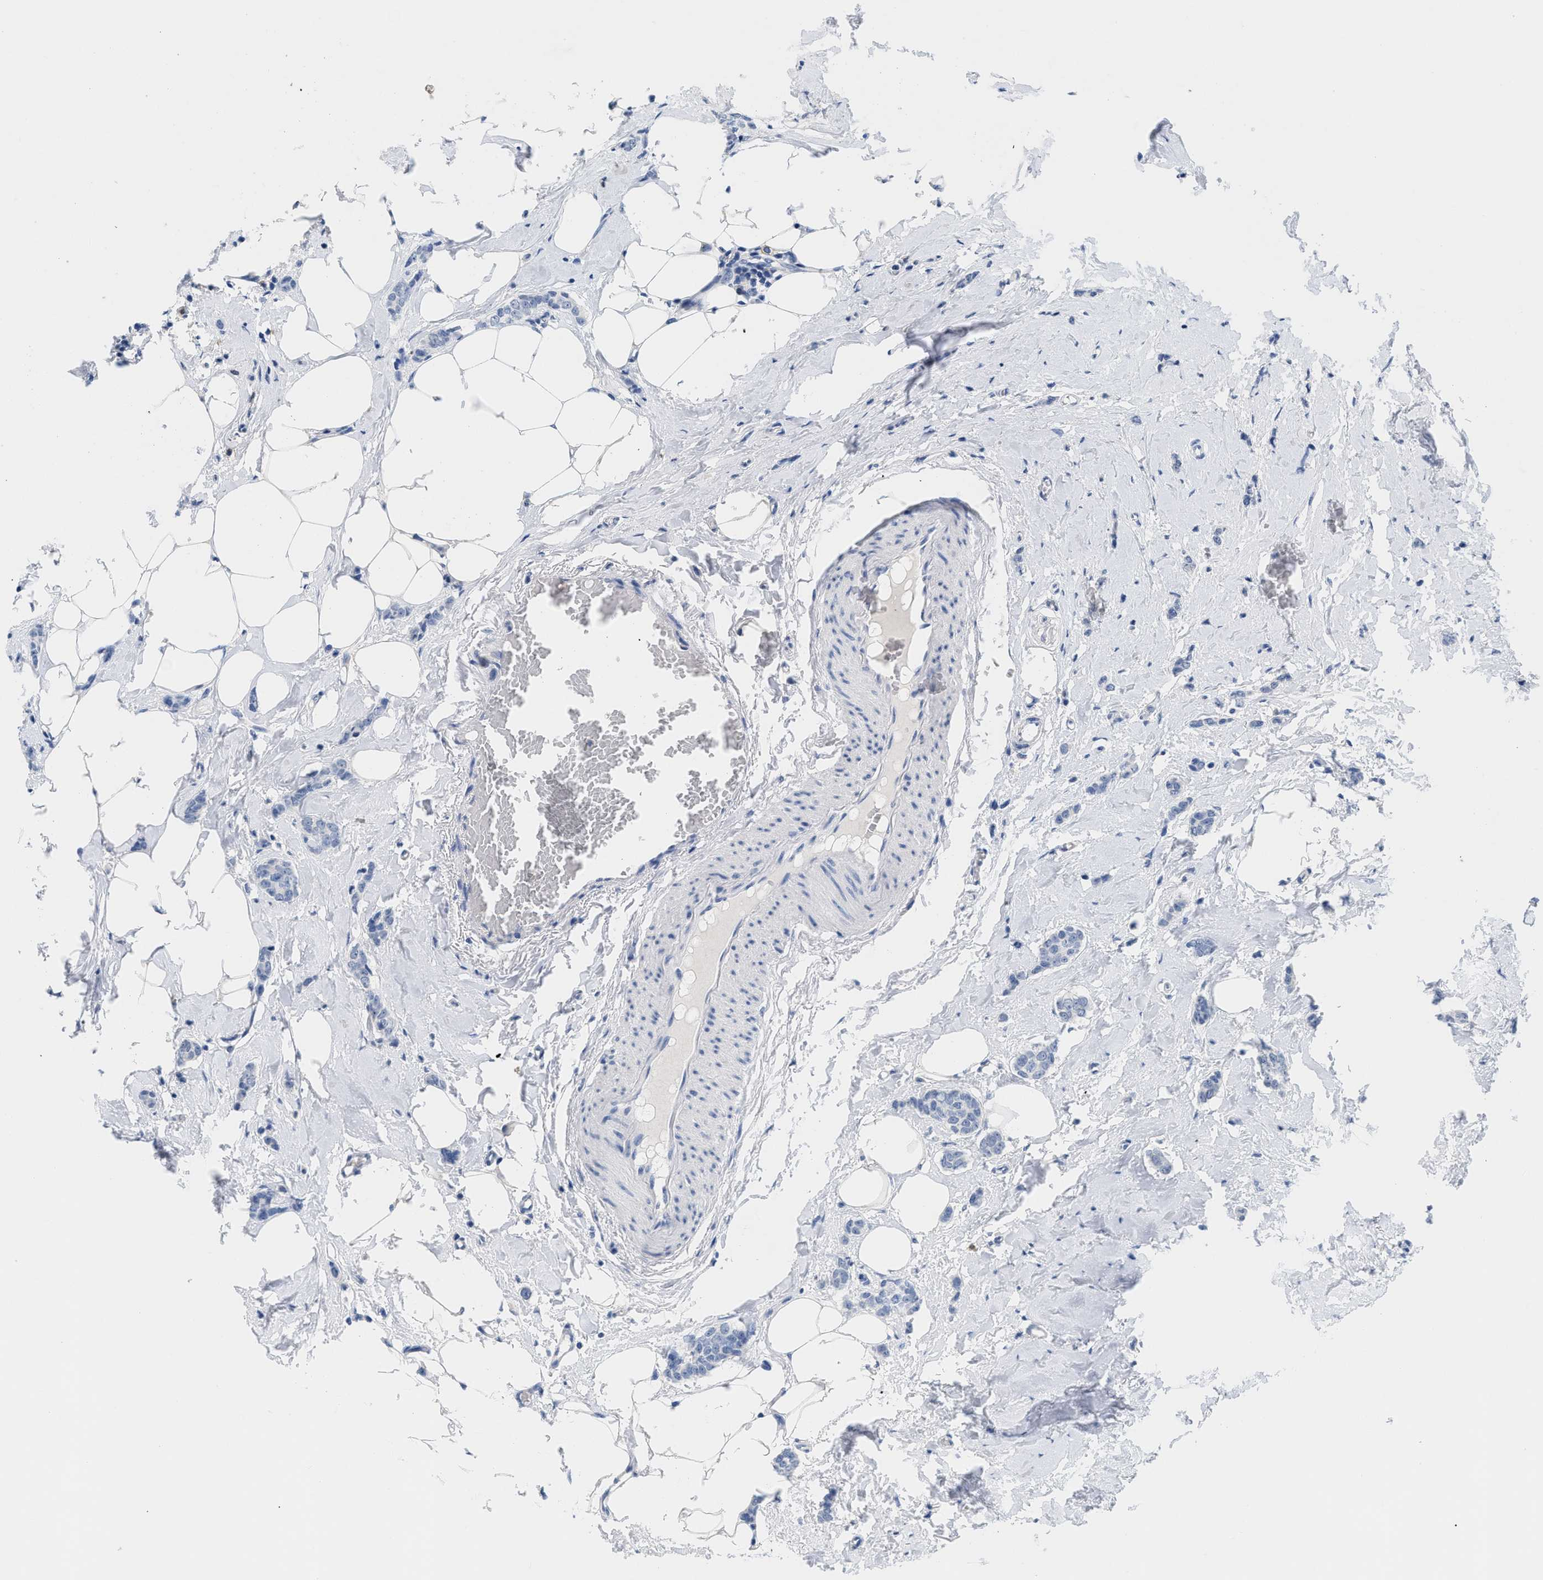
{"staining": {"intensity": "negative", "quantity": "none", "location": "none"}, "tissue": "breast cancer", "cell_type": "Tumor cells", "image_type": "cancer", "snomed": [{"axis": "morphology", "description": "Lobular carcinoma"}, {"axis": "topography", "description": "Skin"}, {"axis": "topography", "description": "Breast"}], "caption": "Image shows no significant protein expression in tumor cells of breast cancer.", "gene": "CR1", "patient": {"sex": "female", "age": 46}}